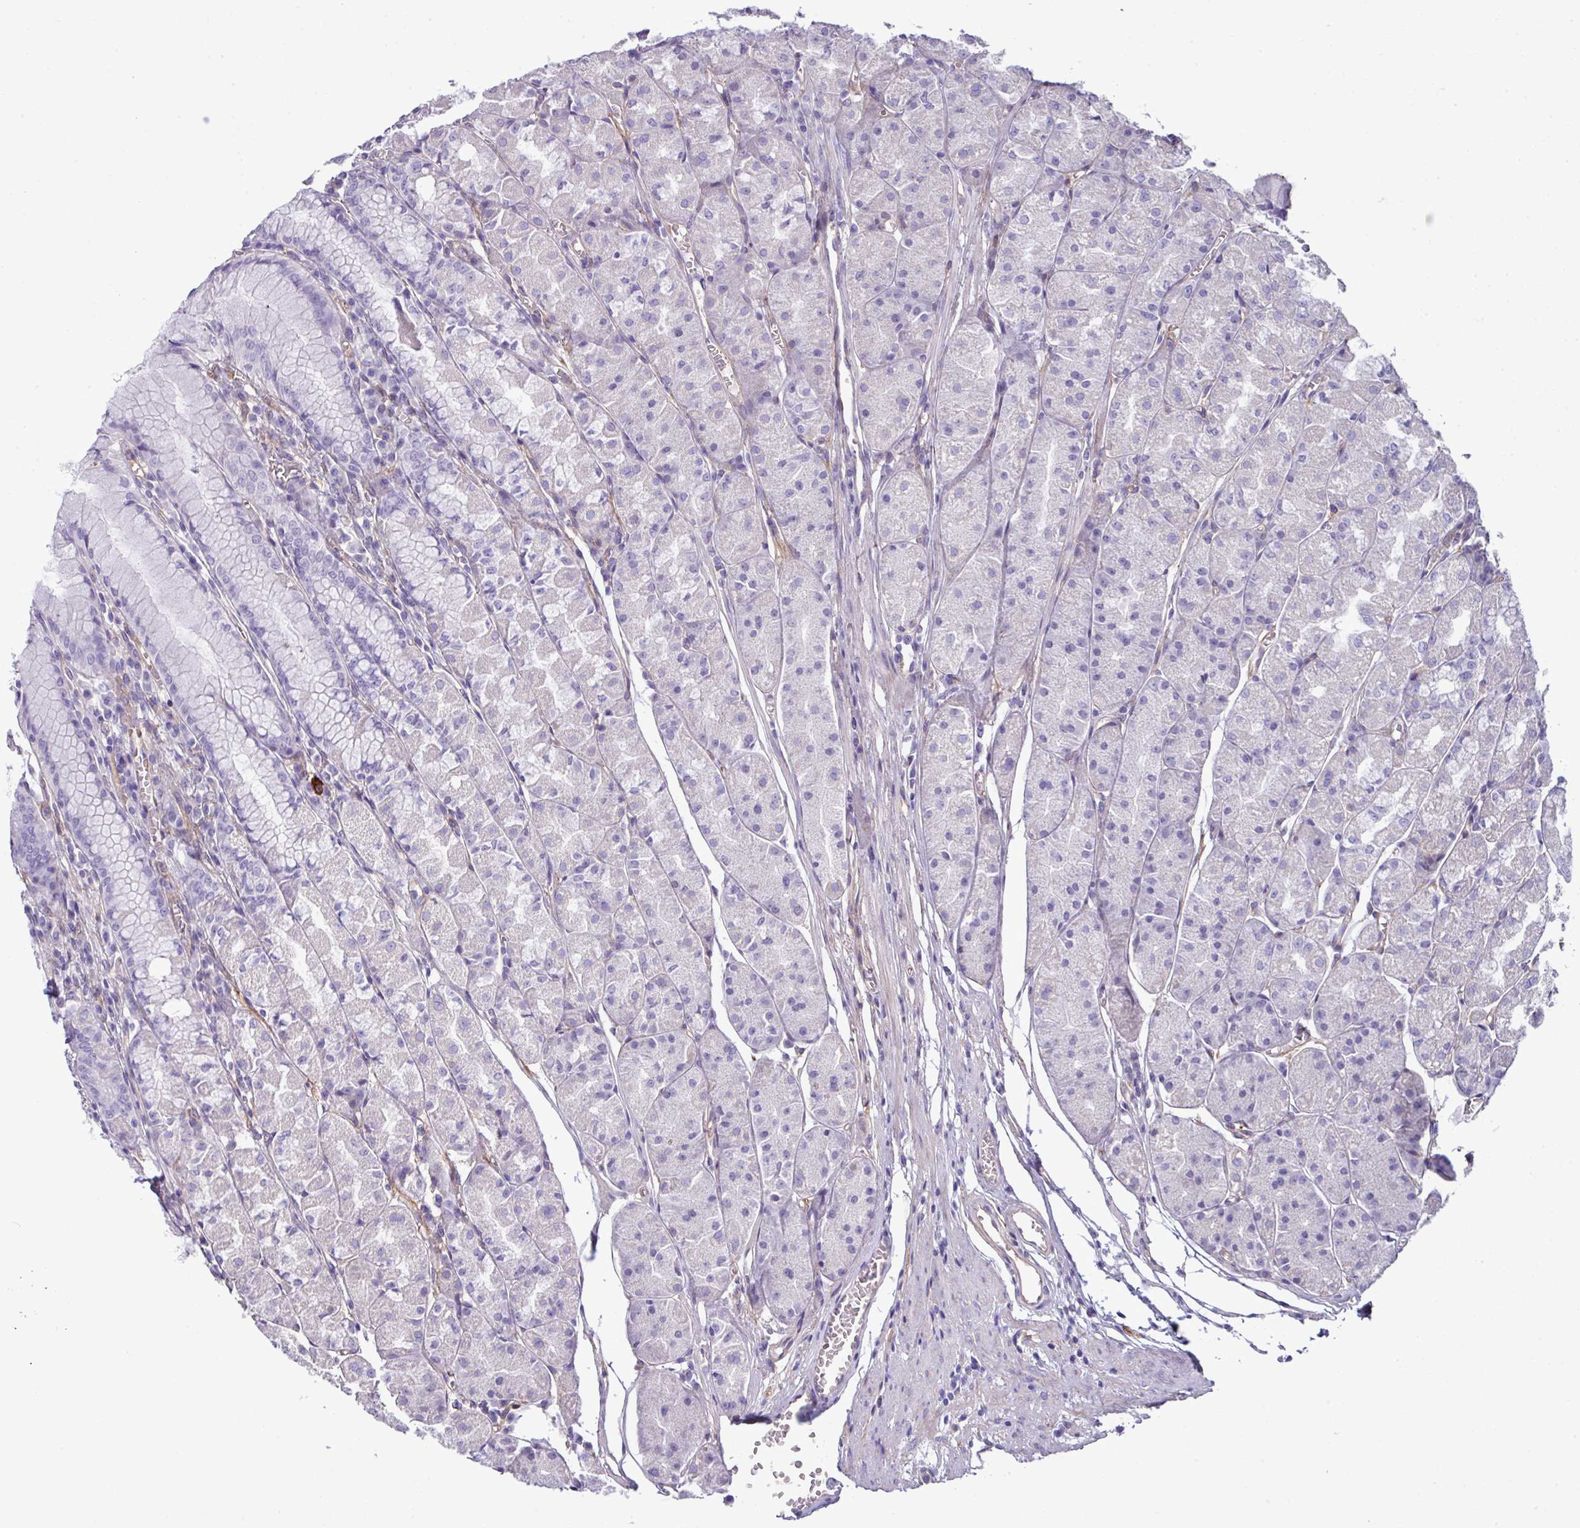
{"staining": {"intensity": "negative", "quantity": "none", "location": "none"}, "tissue": "stomach", "cell_type": "Glandular cells", "image_type": "normal", "snomed": [{"axis": "morphology", "description": "Normal tissue, NOS"}, {"axis": "topography", "description": "Stomach"}], "caption": "This is an immunohistochemistry histopathology image of normal human stomach. There is no staining in glandular cells.", "gene": "KIRREL3", "patient": {"sex": "male", "age": 55}}